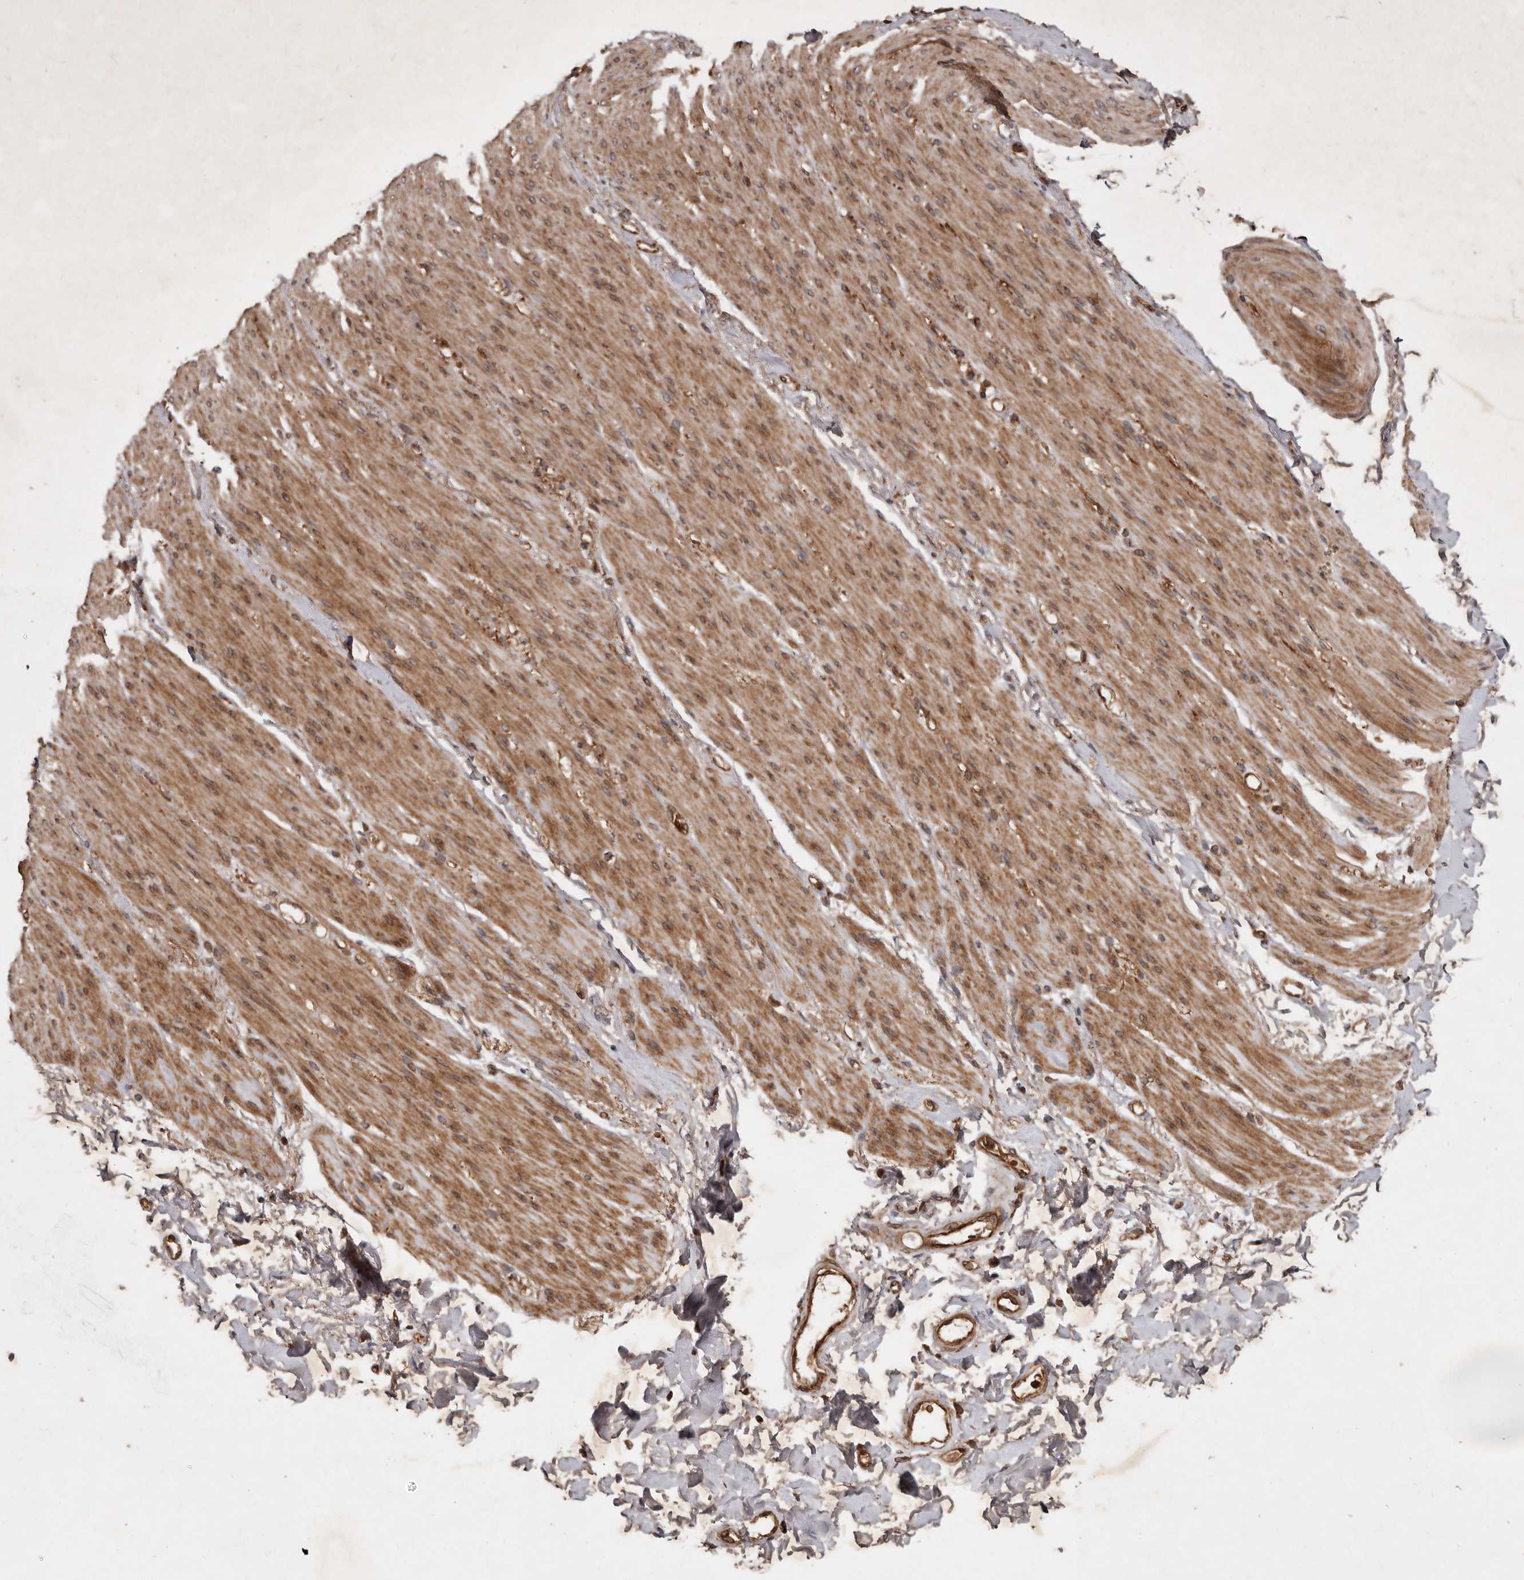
{"staining": {"intensity": "moderate", "quantity": ">75%", "location": "cytoplasmic/membranous"}, "tissue": "smooth muscle", "cell_type": "Smooth muscle cells", "image_type": "normal", "snomed": [{"axis": "morphology", "description": "Normal tissue, NOS"}, {"axis": "topography", "description": "Colon"}, {"axis": "topography", "description": "Peripheral nerve tissue"}], "caption": "Moderate cytoplasmic/membranous staining for a protein is appreciated in approximately >75% of smooth muscle cells of normal smooth muscle using immunohistochemistry (IHC).", "gene": "STK36", "patient": {"sex": "female", "age": 61}}